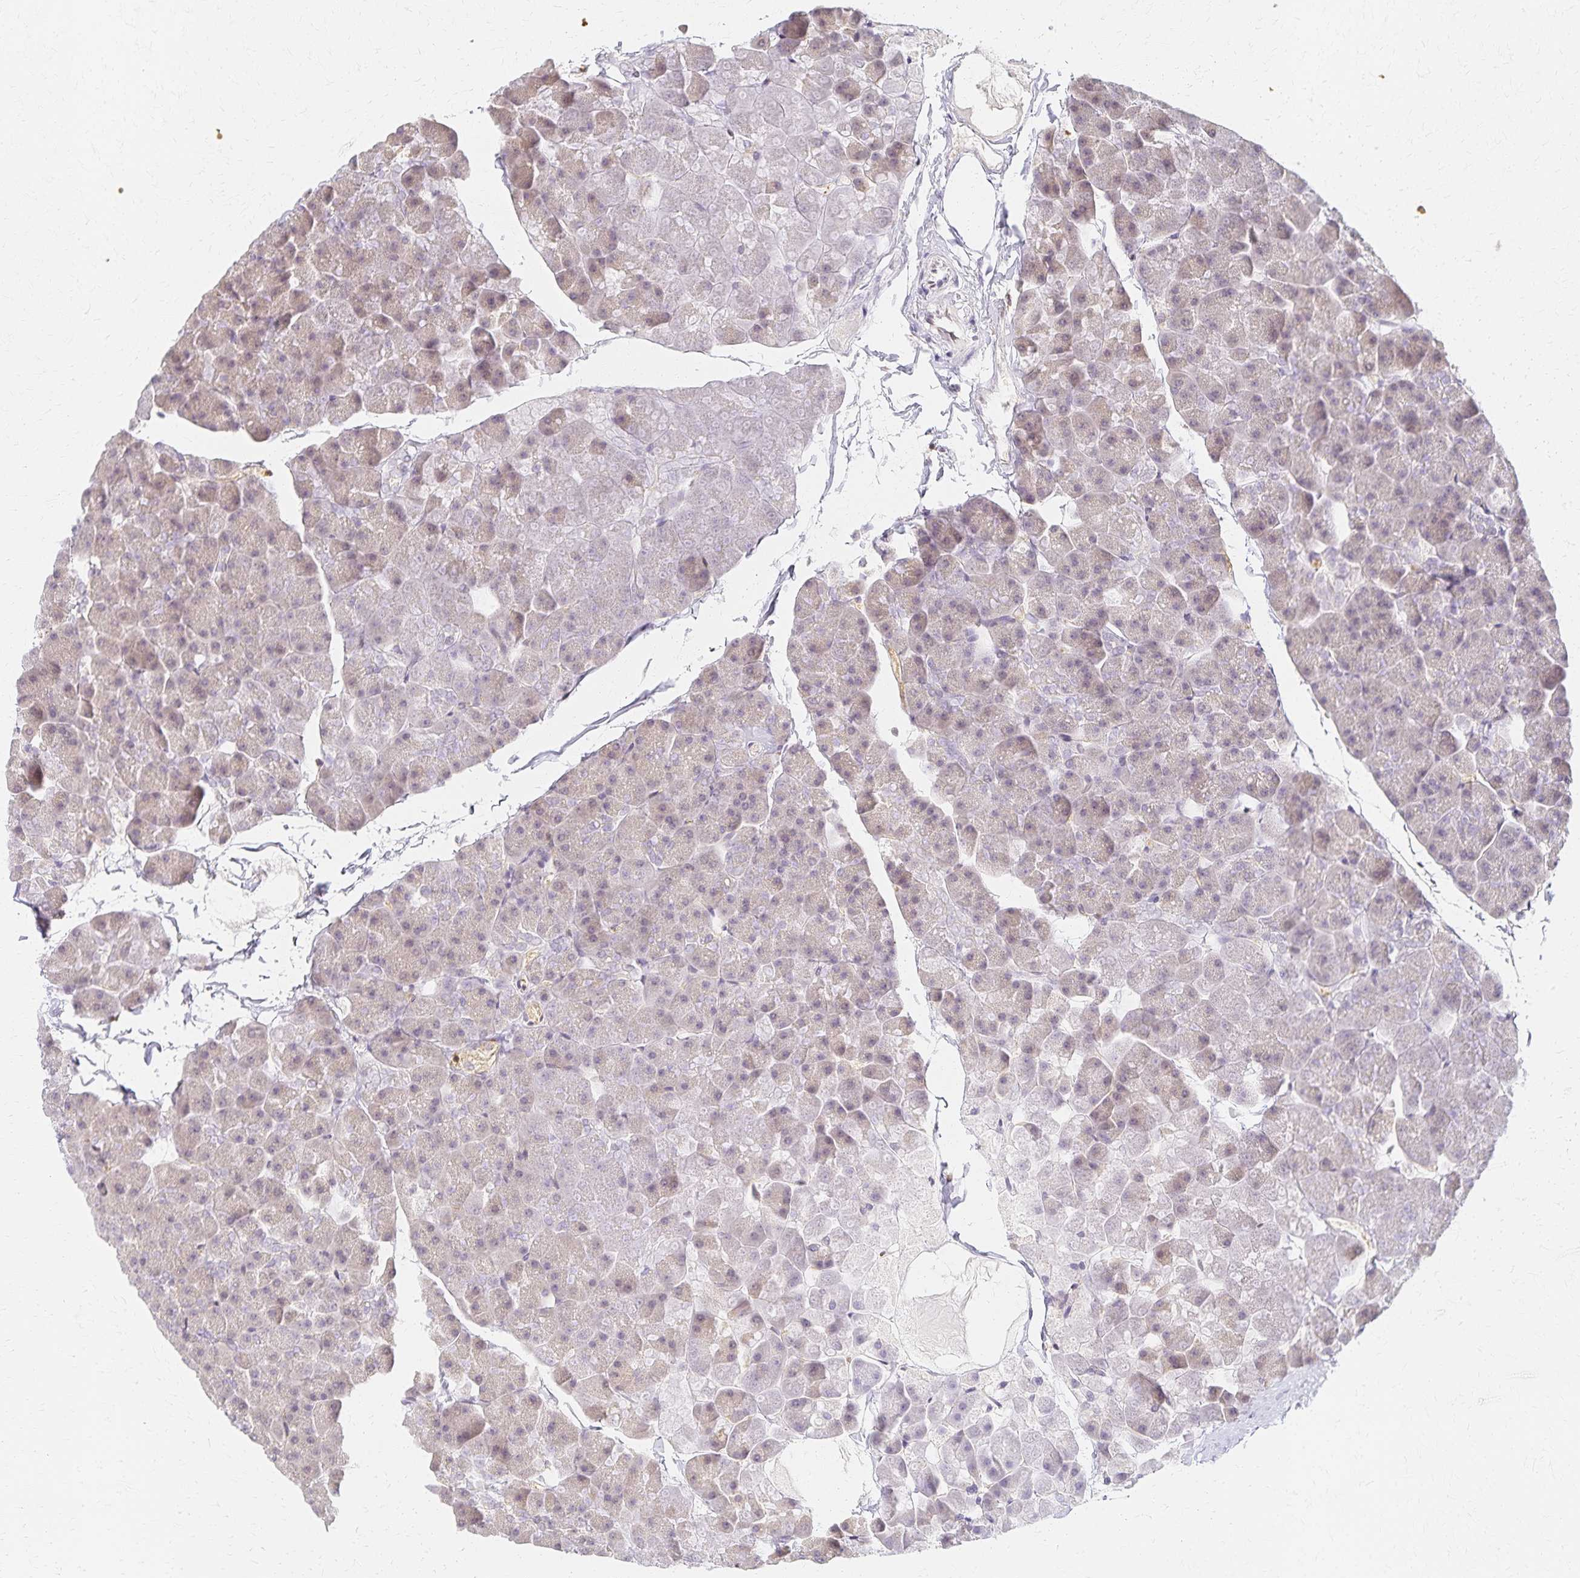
{"staining": {"intensity": "weak", "quantity": "<25%", "location": "cytoplasmic/membranous"}, "tissue": "pancreas", "cell_type": "Exocrine glandular cells", "image_type": "normal", "snomed": [{"axis": "morphology", "description": "Normal tissue, NOS"}, {"axis": "topography", "description": "Pancreas"}], "caption": "Immunohistochemistry (IHC) of benign human pancreas exhibits no positivity in exocrine glandular cells.", "gene": "AZGP1", "patient": {"sex": "male", "age": 35}}